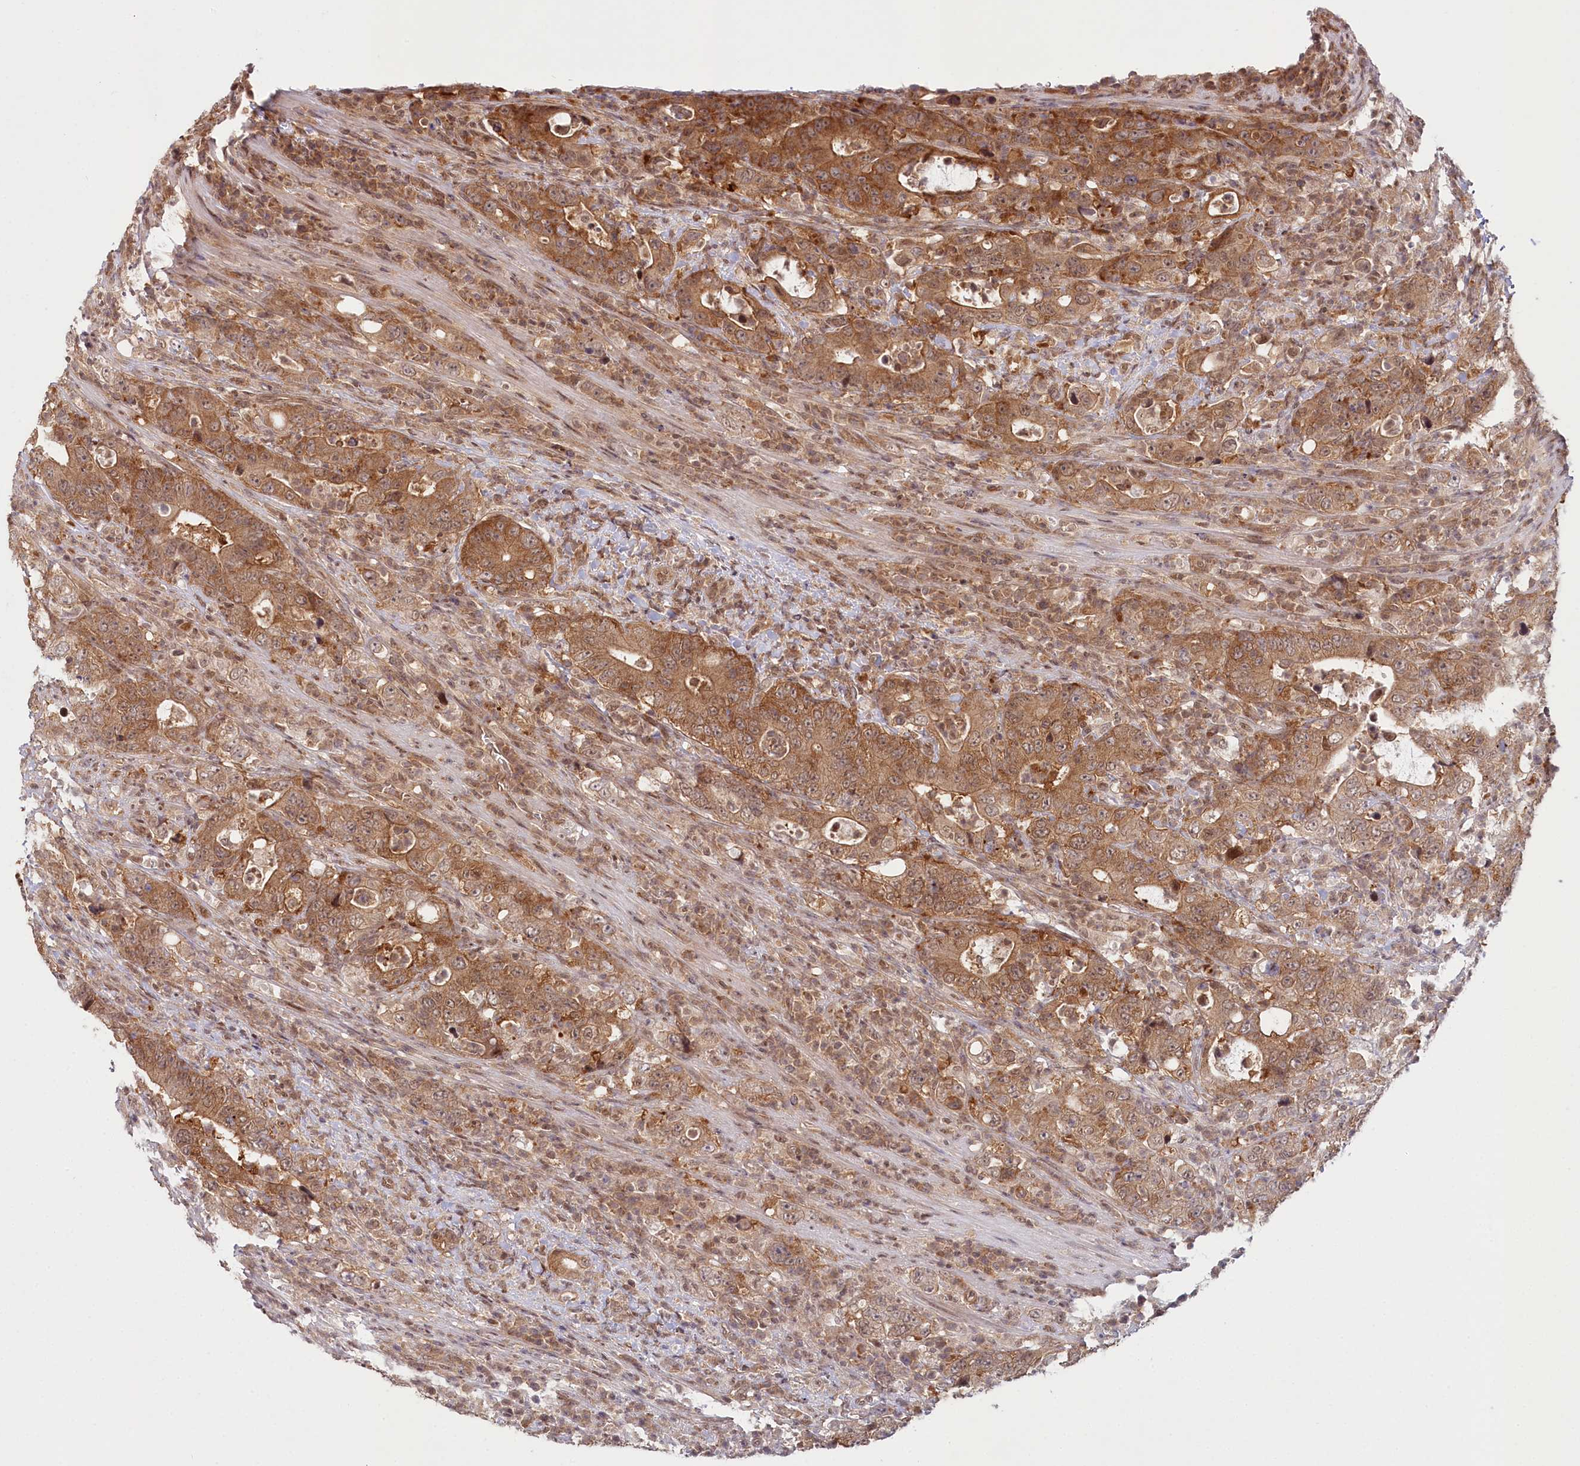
{"staining": {"intensity": "moderate", "quantity": ">75%", "location": "cytoplasmic/membranous"}, "tissue": "colorectal cancer", "cell_type": "Tumor cells", "image_type": "cancer", "snomed": [{"axis": "morphology", "description": "Adenocarcinoma, NOS"}, {"axis": "topography", "description": "Colon"}], "caption": "Brown immunohistochemical staining in human adenocarcinoma (colorectal) exhibits moderate cytoplasmic/membranous expression in about >75% of tumor cells. The protein of interest is stained brown, and the nuclei are stained in blue (DAB IHC with brightfield microscopy, high magnification).", "gene": "CCDC65", "patient": {"sex": "female", "age": 75}}